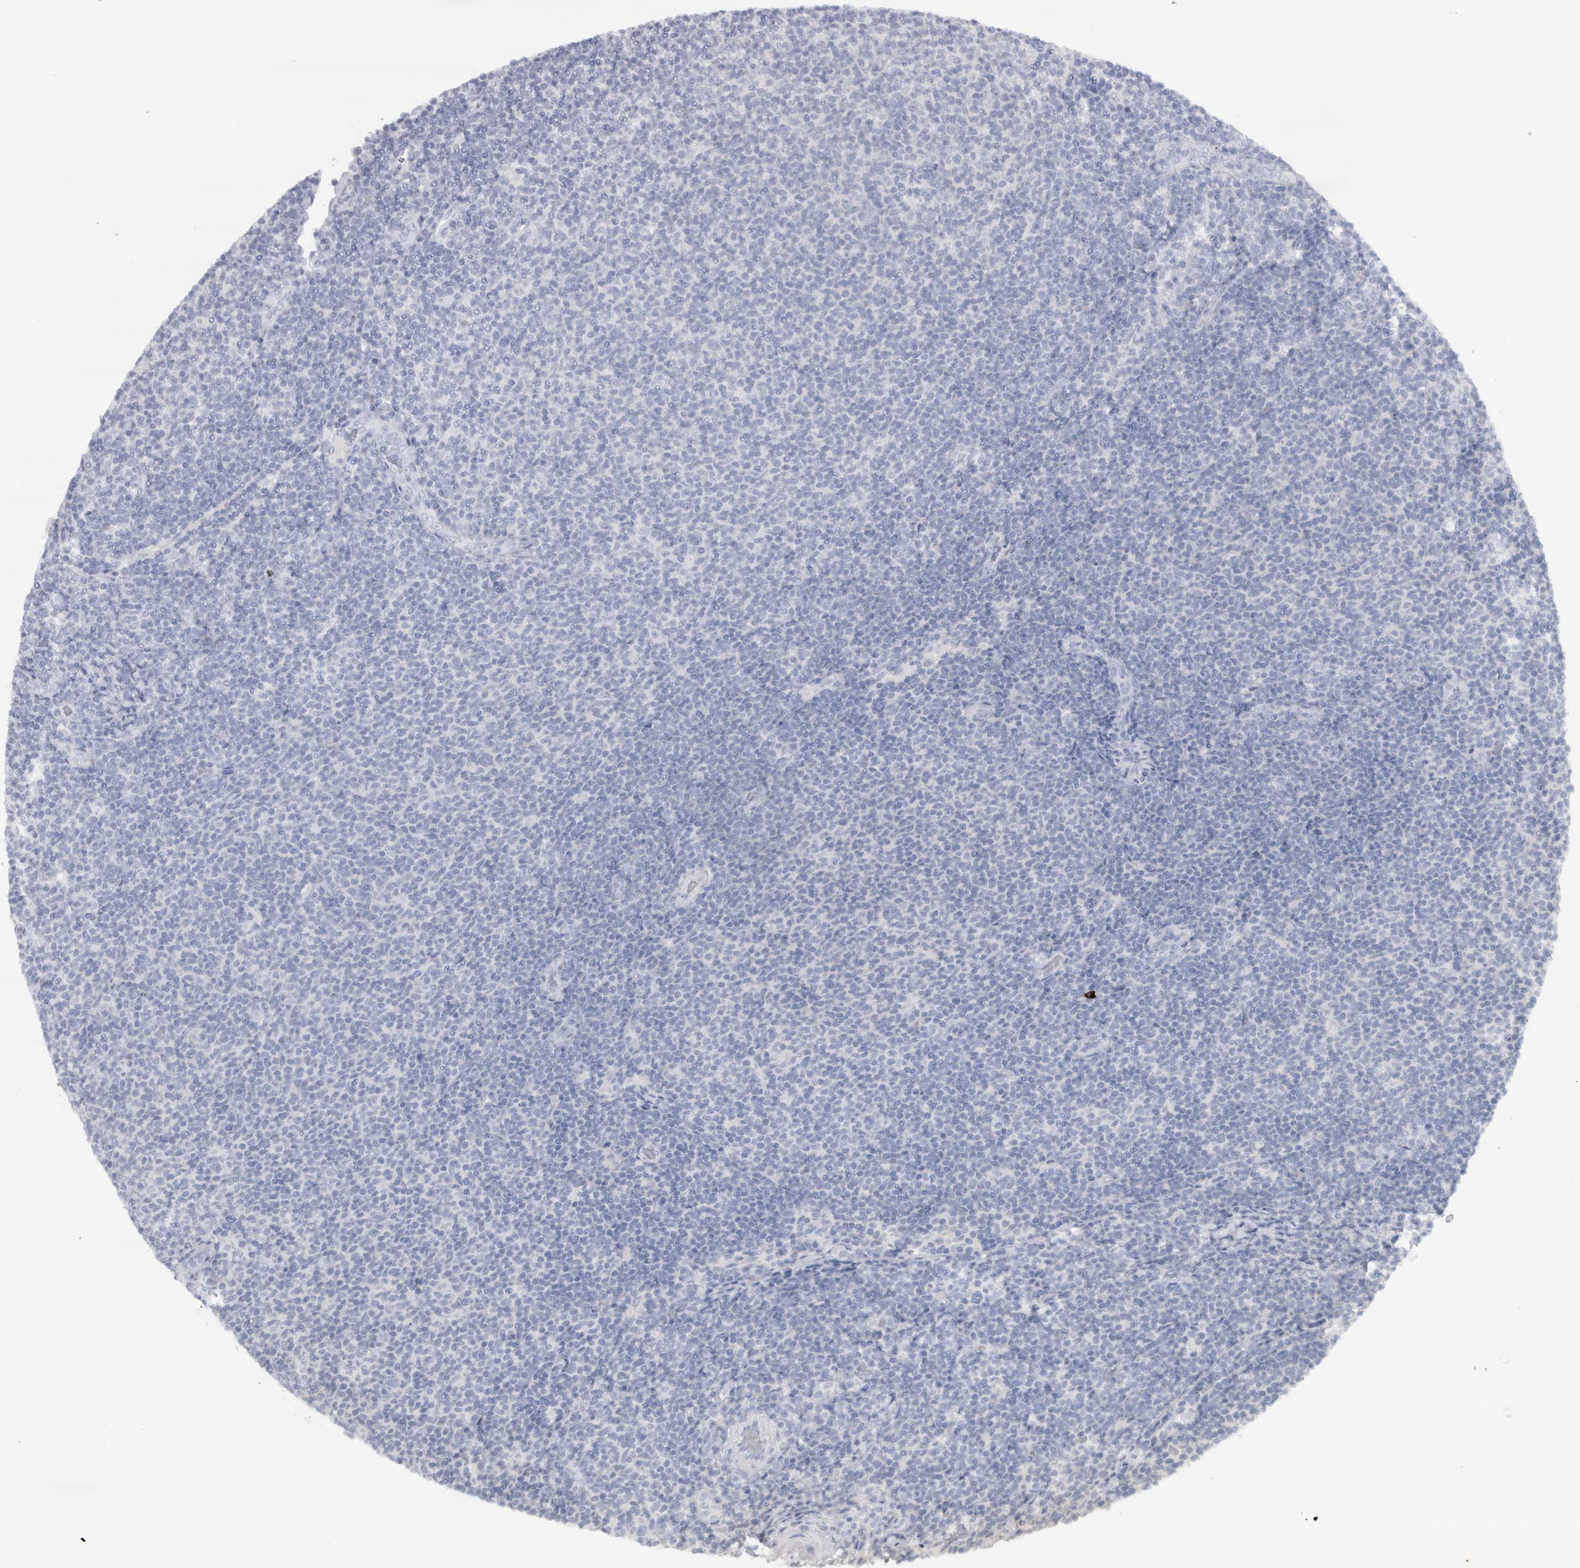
{"staining": {"intensity": "negative", "quantity": "none", "location": "none"}, "tissue": "lymphoma", "cell_type": "Tumor cells", "image_type": "cancer", "snomed": [{"axis": "morphology", "description": "Malignant lymphoma, non-Hodgkin's type, Low grade"}, {"axis": "topography", "description": "Lymph node"}], "caption": "Tumor cells are negative for brown protein staining in malignant lymphoma, non-Hodgkin's type (low-grade).", "gene": "CDH17", "patient": {"sex": "male", "age": 66}}